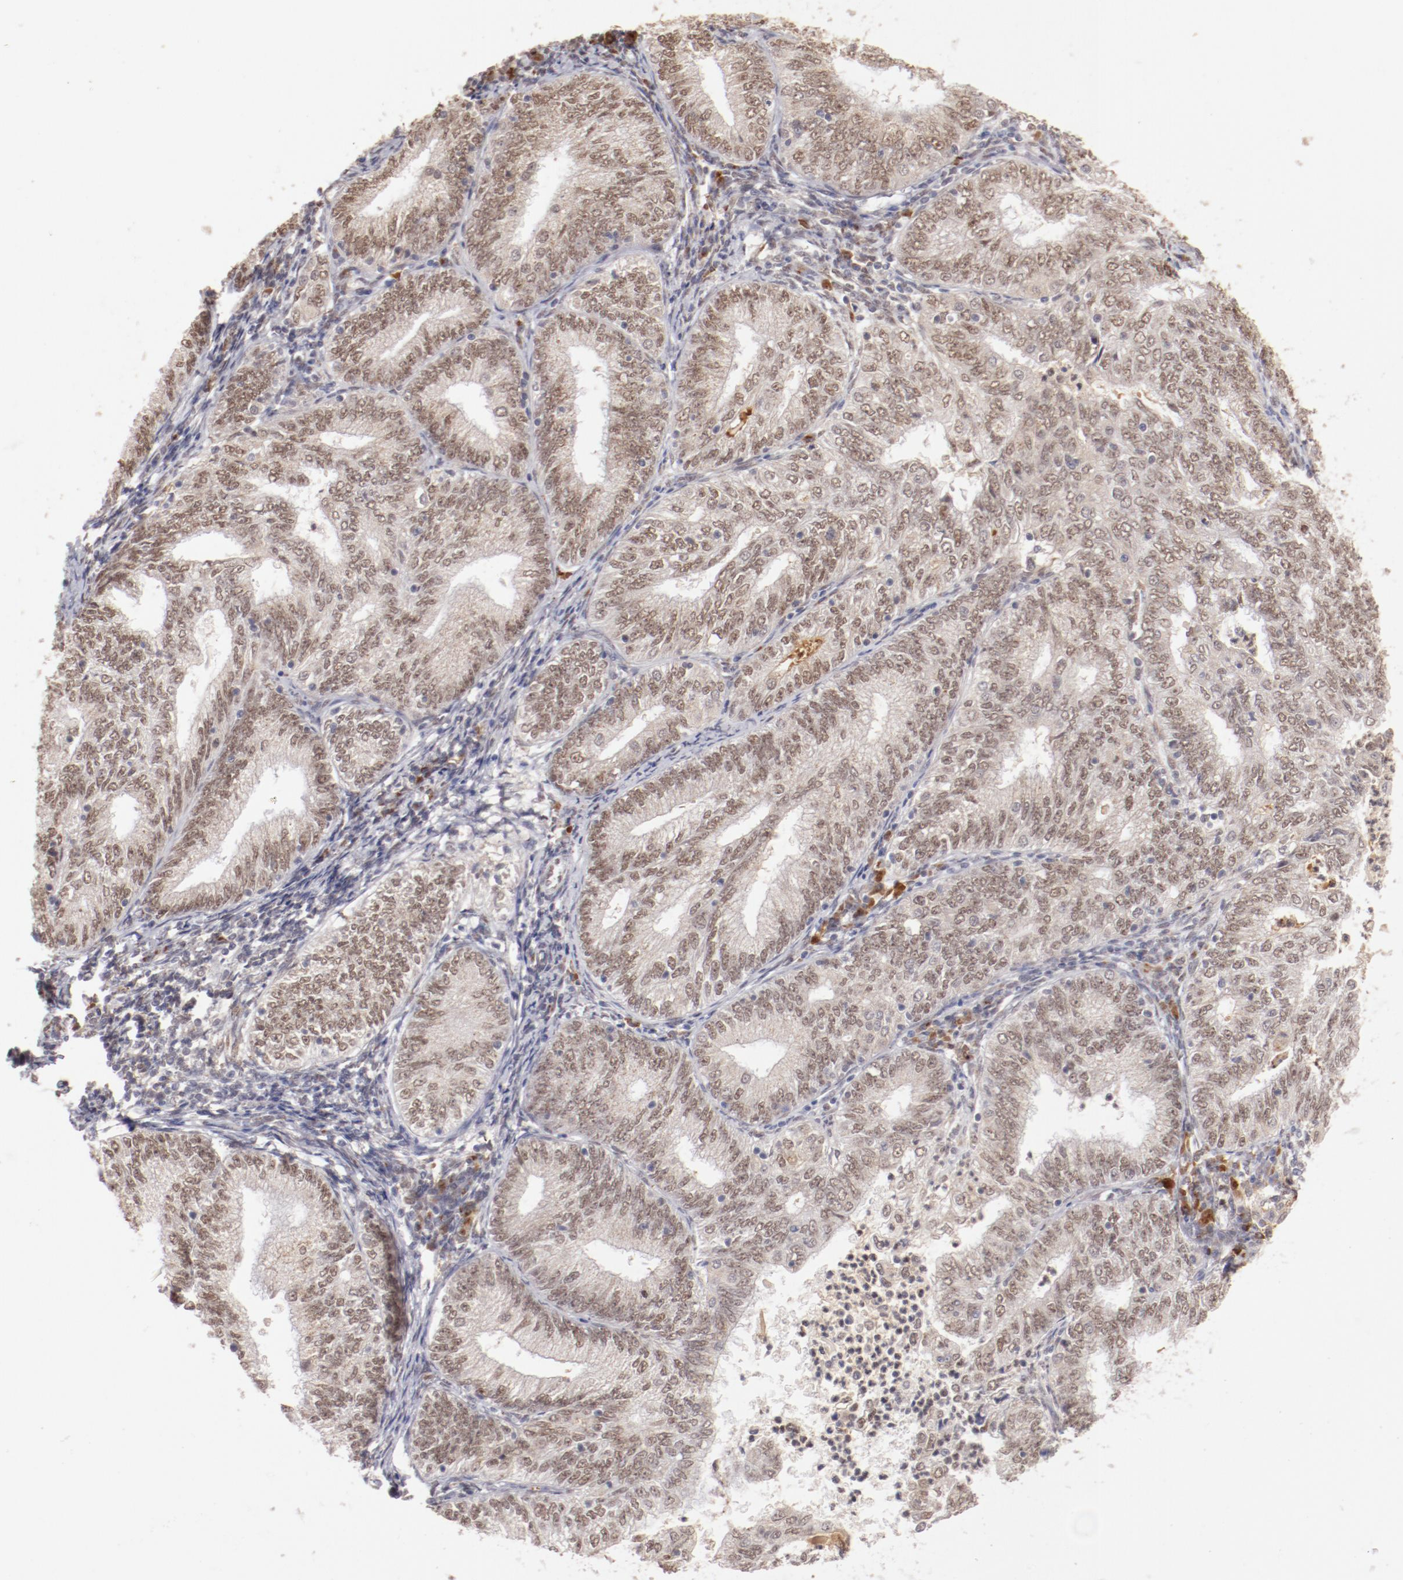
{"staining": {"intensity": "moderate", "quantity": ">75%", "location": "nuclear"}, "tissue": "endometrial cancer", "cell_type": "Tumor cells", "image_type": "cancer", "snomed": [{"axis": "morphology", "description": "Adenocarcinoma, NOS"}, {"axis": "topography", "description": "Endometrium"}], "caption": "A medium amount of moderate nuclear positivity is appreciated in approximately >75% of tumor cells in endometrial cancer tissue.", "gene": "NFE2", "patient": {"sex": "female", "age": 69}}